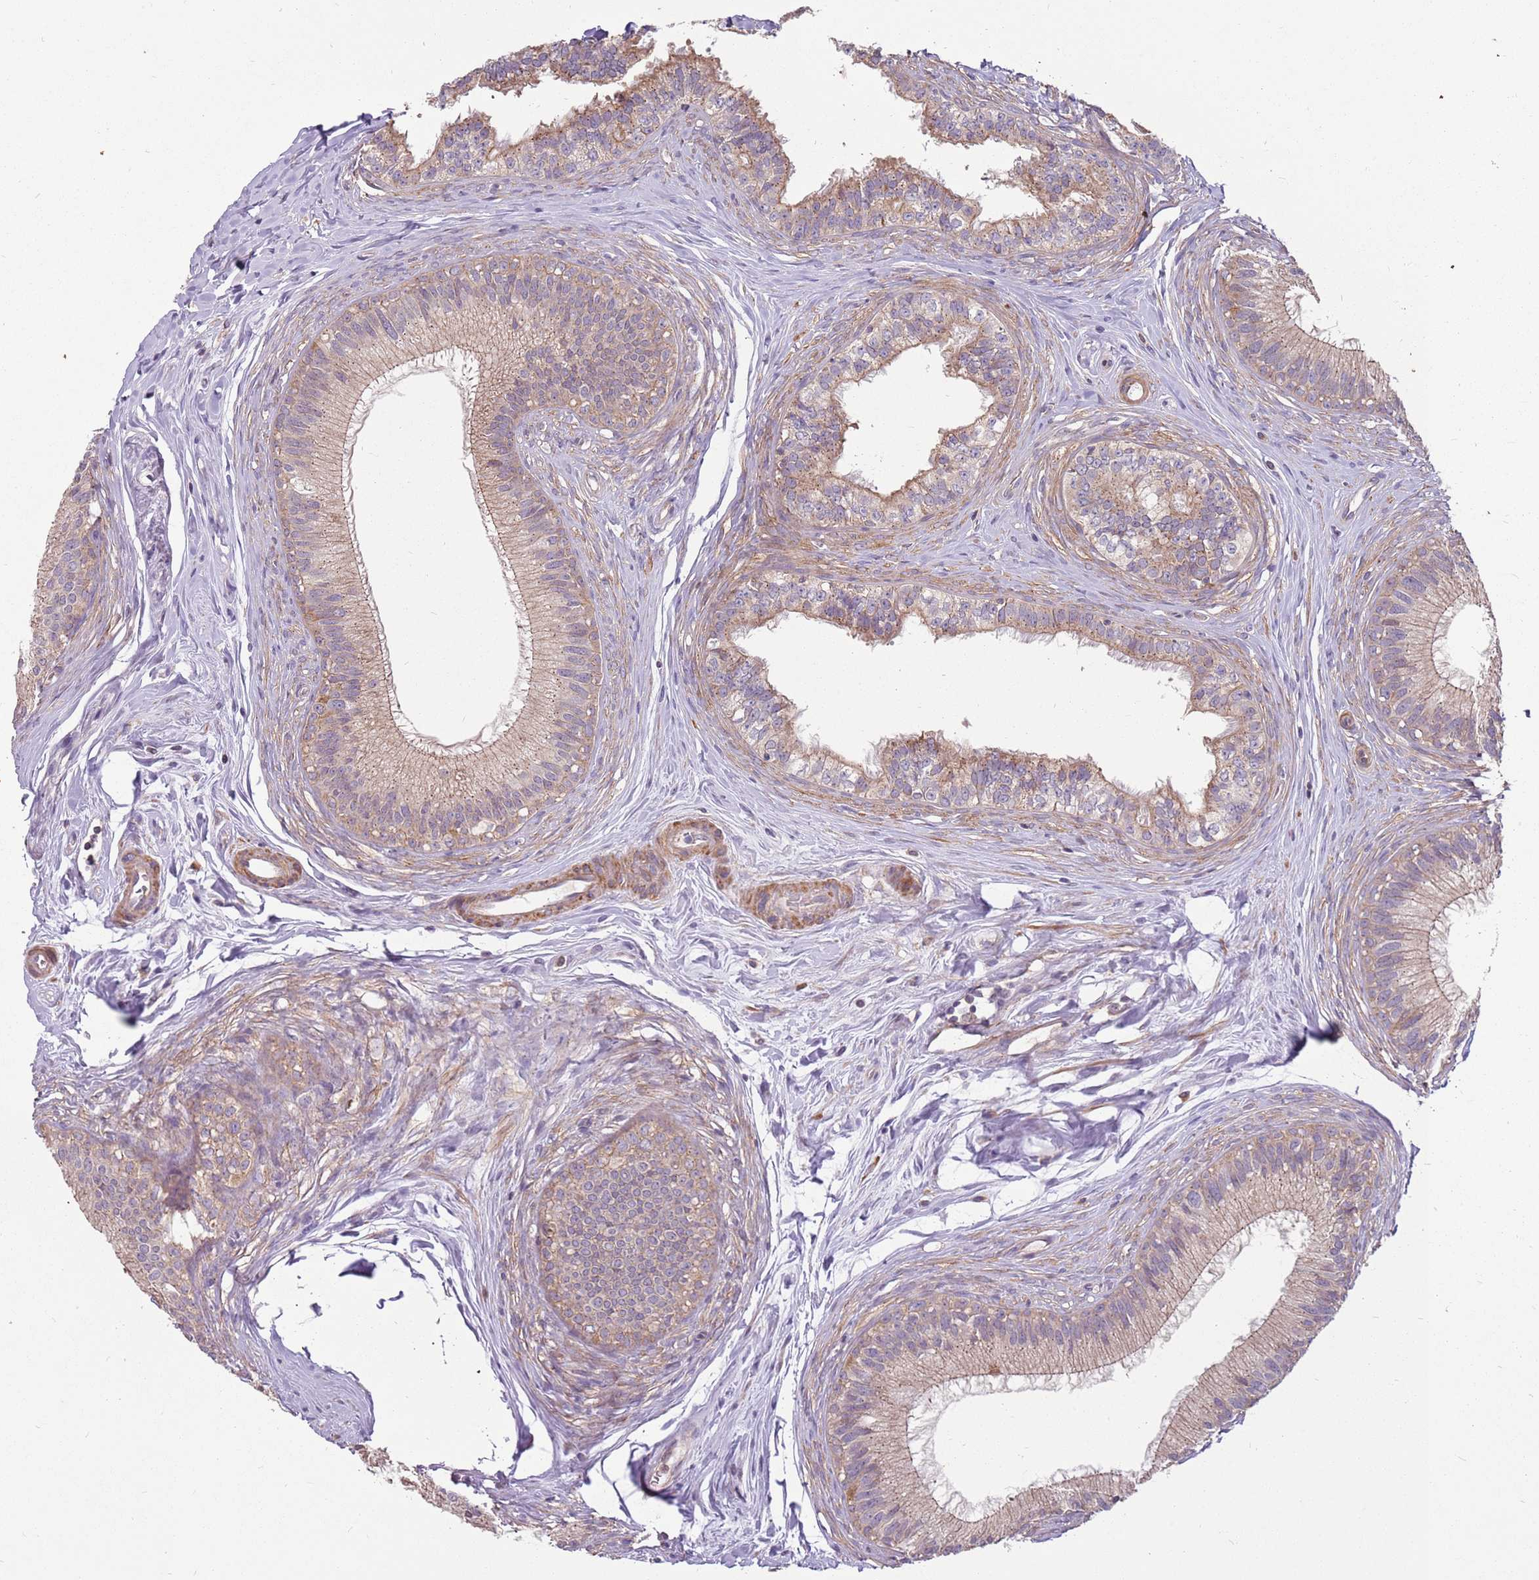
{"staining": {"intensity": "weak", "quantity": "25%-75%", "location": "cytoplasmic/membranous"}, "tissue": "epididymis", "cell_type": "Glandular cells", "image_type": "normal", "snomed": [{"axis": "morphology", "description": "Normal tissue, NOS"}, {"axis": "topography", "description": "Epididymis"}], "caption": "Immunohistochemistry (DAB (3,3'-diaminobenzidine)) staining of unremarkable epididymis displays weak cytoplasmic/membranous protein positivity in approximately 25%-75% of glandular cells.", "gene": "SPATA31D1", "patient": {"sex": "male", "age": 27}}